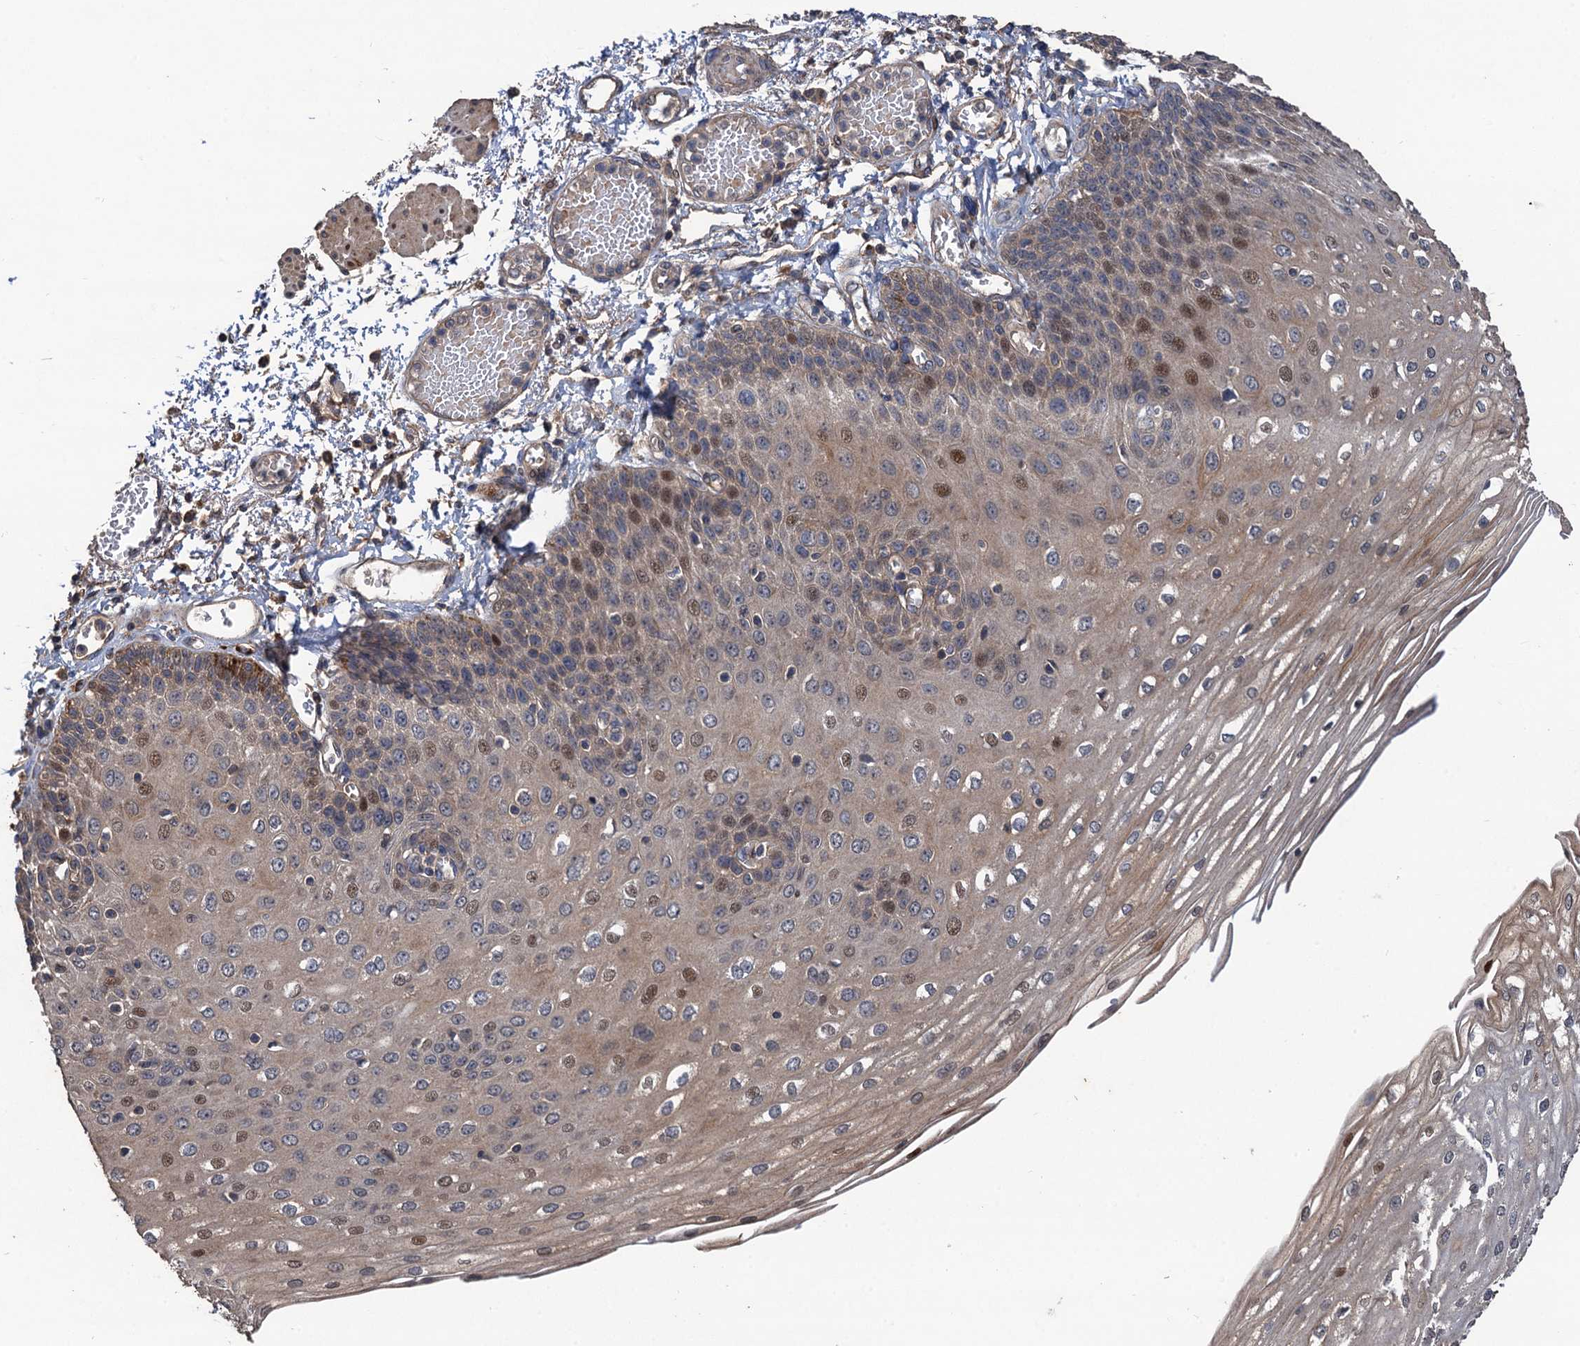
{"staining": {"intensity": "moderate", "quantity": "25%-75%", "location": "cytoplasmic/membranous,nuclear"}, "tissue": "esophagus", "cell_type": "Squamous epithelial cells", "image_type": "normal", "snomed": [{"axis": "morphology", "description": "Normal tissue, NOS"}, {"axis": "topography", "description": "Esophagus"}], "caption": "Esophagus stained for a protein (brown) demonstrates moderate cytoplasmic/membranous,nuclear positive positivity in approximately 25%-75% of squamous epithelial cells.", "gene": "TMEM39B", "patient": {"sex": "male", "age": 81}}